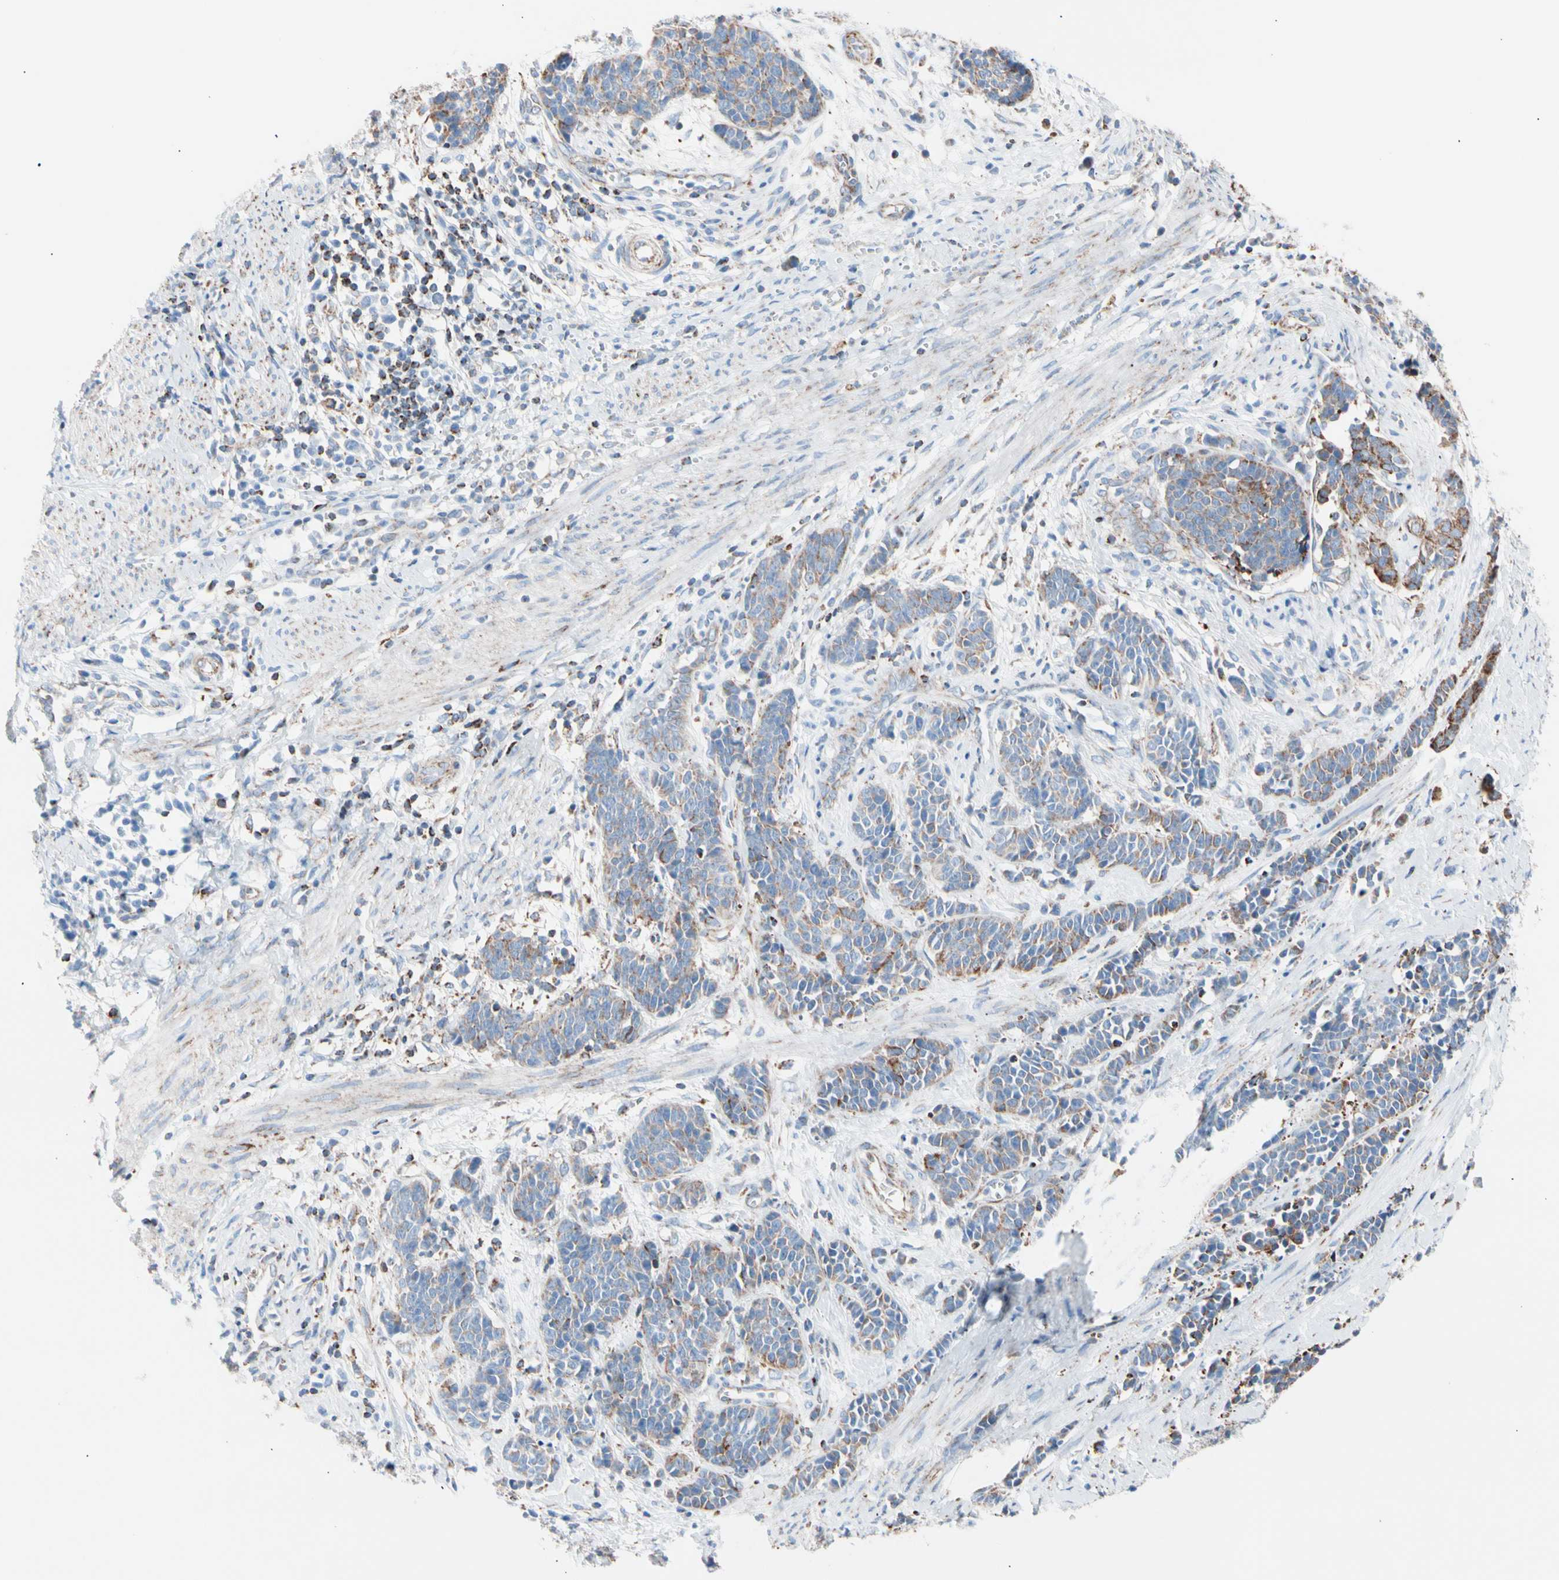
{"staining": {"intensity": "strong", "quantity": "<25%", "location": "cytoplasmic/membranous"}, "tissue": "cervical cancer", "cell_type": "Tumor cells", "image_type": "cancer", "snomed": [{"axis": "morphology", "description": "Squamous cell carcinoma, NOS"}, {"axis": "topography", "description": "Cervix"}], "caption": "The micrograph demonstrates staining of squamous cell carcinoma (cervical), revealing strong cytoplasmic/membranous protein expression (brown color) within tumor cells.", "gene": "HK1", "patient": {"sex": "female", "age": 35}}